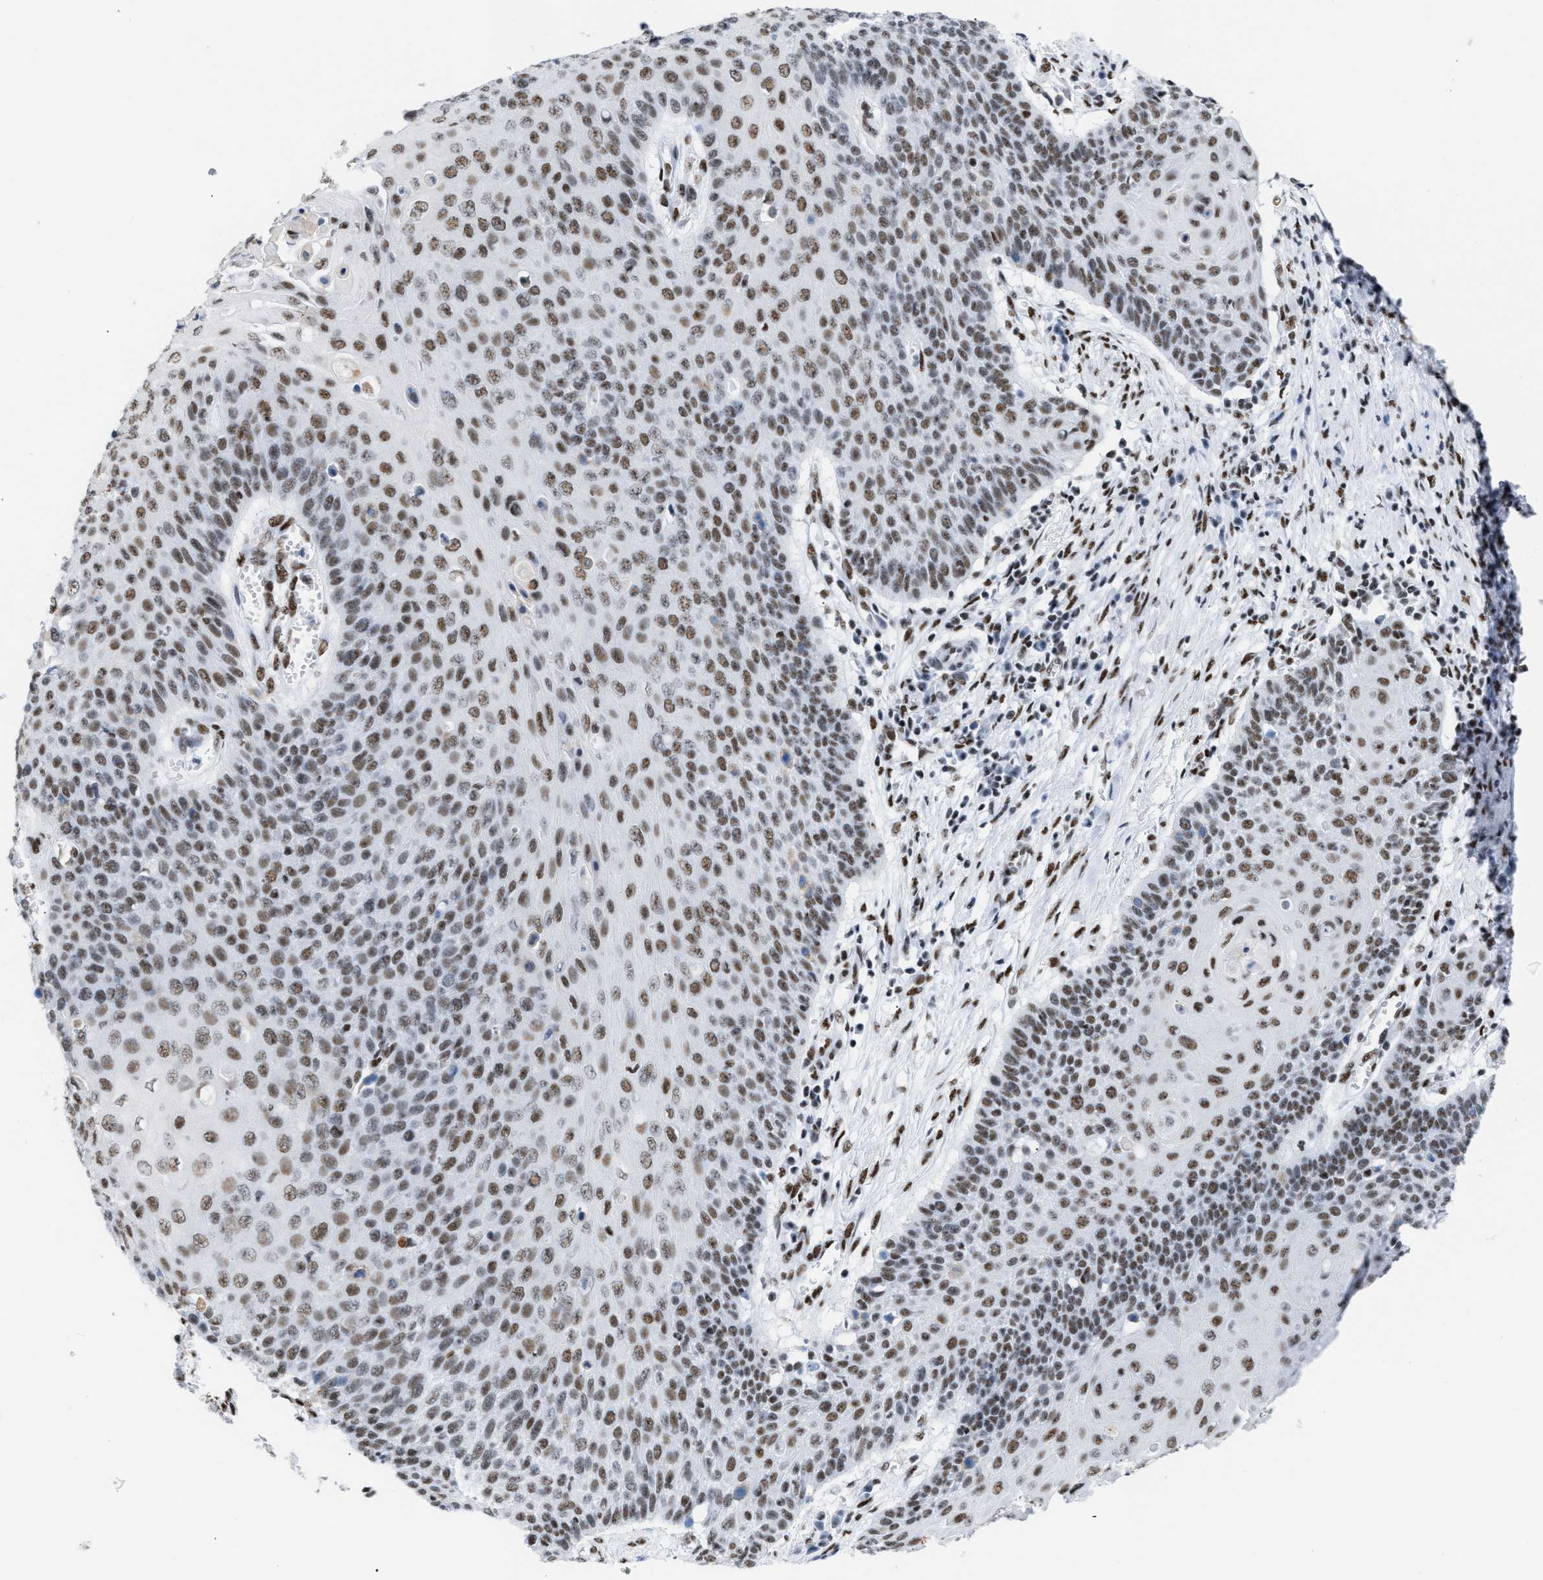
{"staining": {"intensity": "moderate", "quantity": ">75%", "location": "nuclear"}, "tissue": "cervical cancer", "cell_type": "Tumor cells", "image_type": "cancer", "snomed": [{"axis": "morphology", "description": "Squamous cell carcinoma, NOS"}, {"axis": "topography", "description": "Cervix"}], "caption": "Immunohistochemical staining of cervical cancer (squamous cell carcinoma) displays moderate nuclear protein expression in about >75% of tumor cells.", "gene": "CCAR2", "patient": {"sex": "female", "age": 39}}